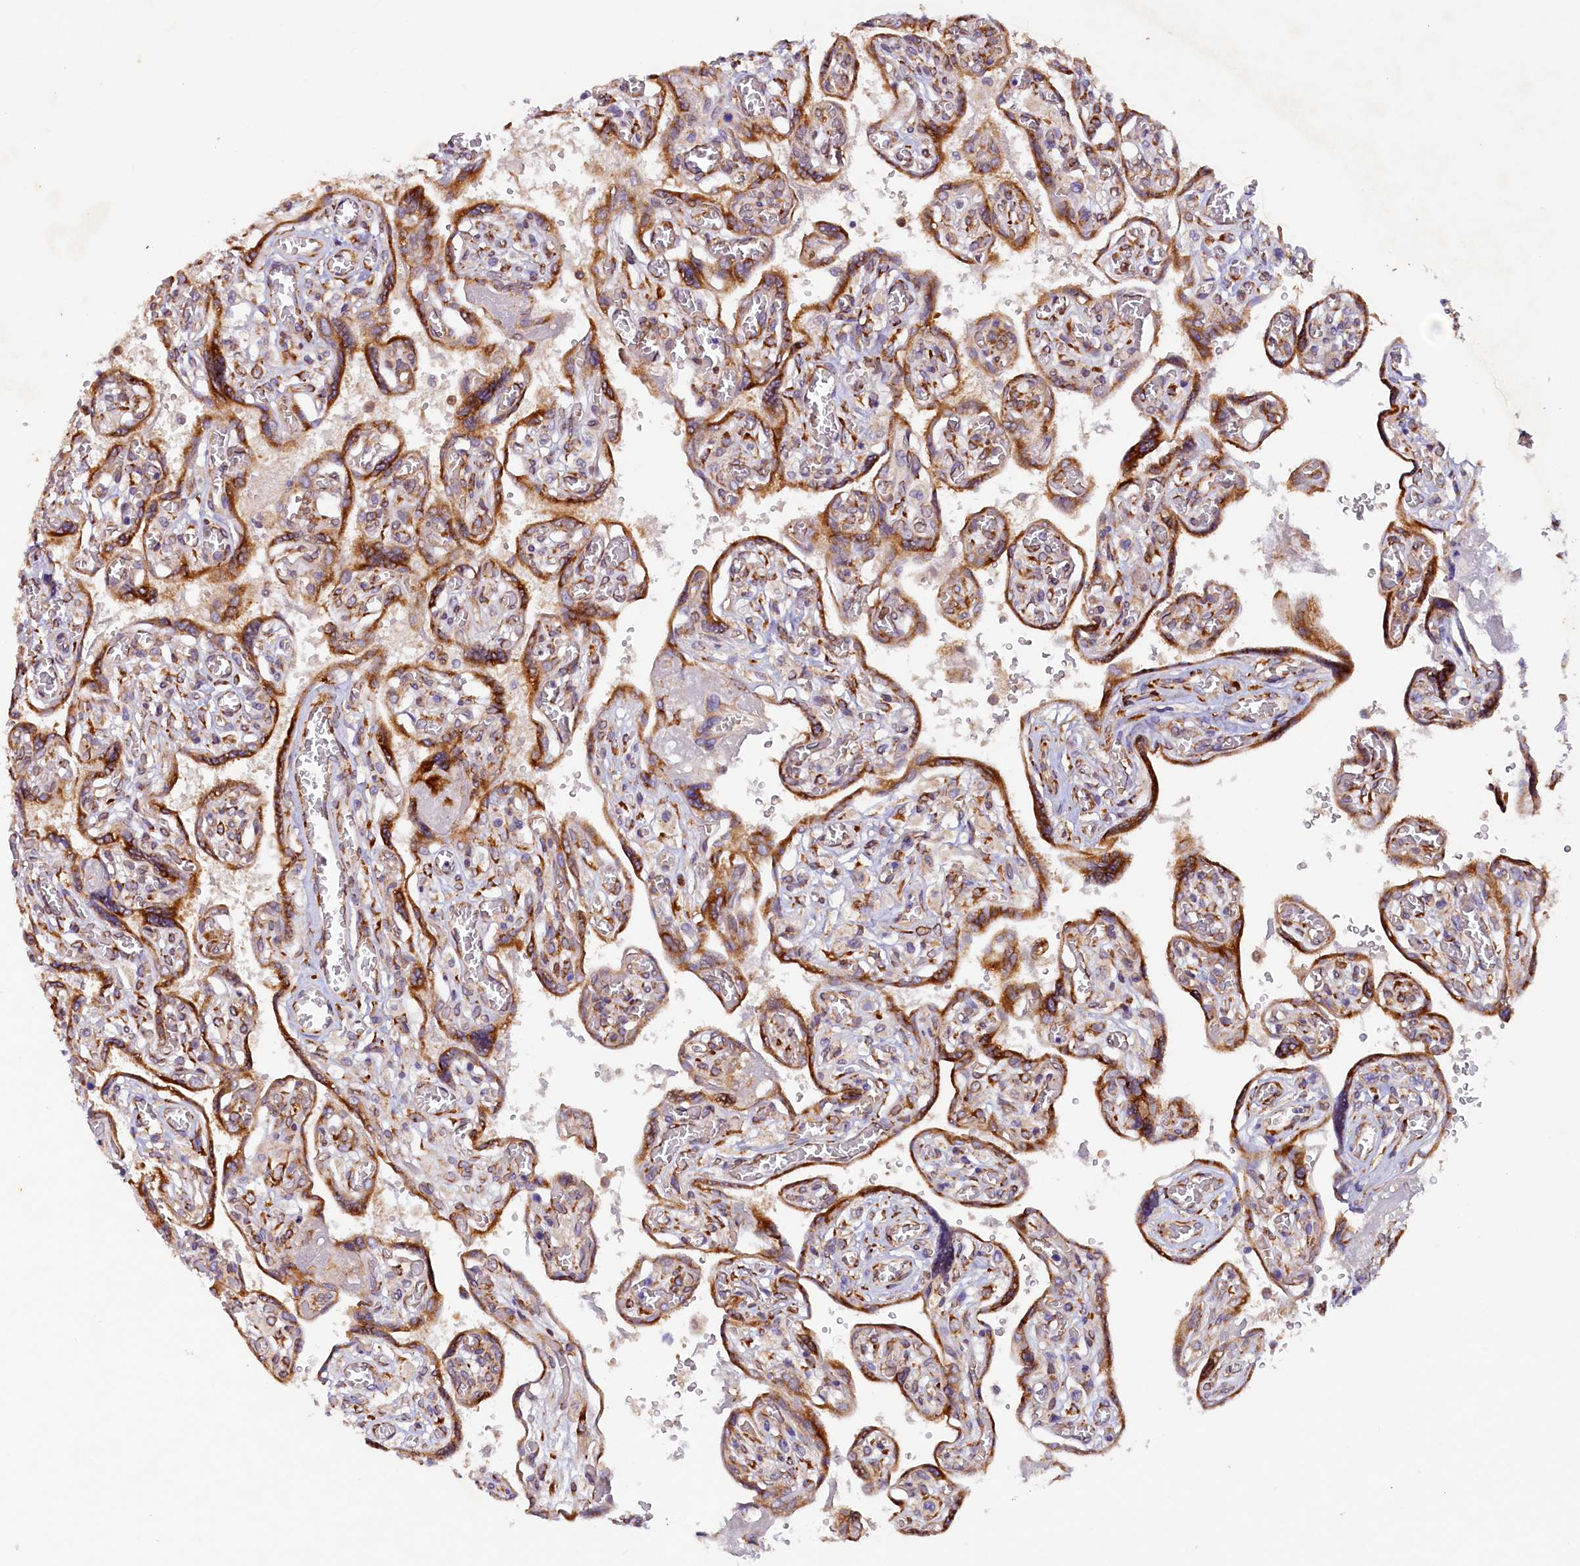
{"staining": {"intensity": "strong", "quantity": ">75%", "location": "cytoplasmic/membranous"}, "tissue": "placenta", "cell_type": "Trophoblastic cells", "image_type": "normal", "snomed": [{"axis": "morphology", "description": "Normal tissue, NOS"}, {"axis": "topography", "description": "Placenta"}], "caption": "This image displays immunohistochemistry staining of normal placenta, with high strong cytoplasmic/membranous positivity in about >75% of trophoblastic cells.", "gene": "SSC5D", "patient": {"sex": "female", "age": 39}}